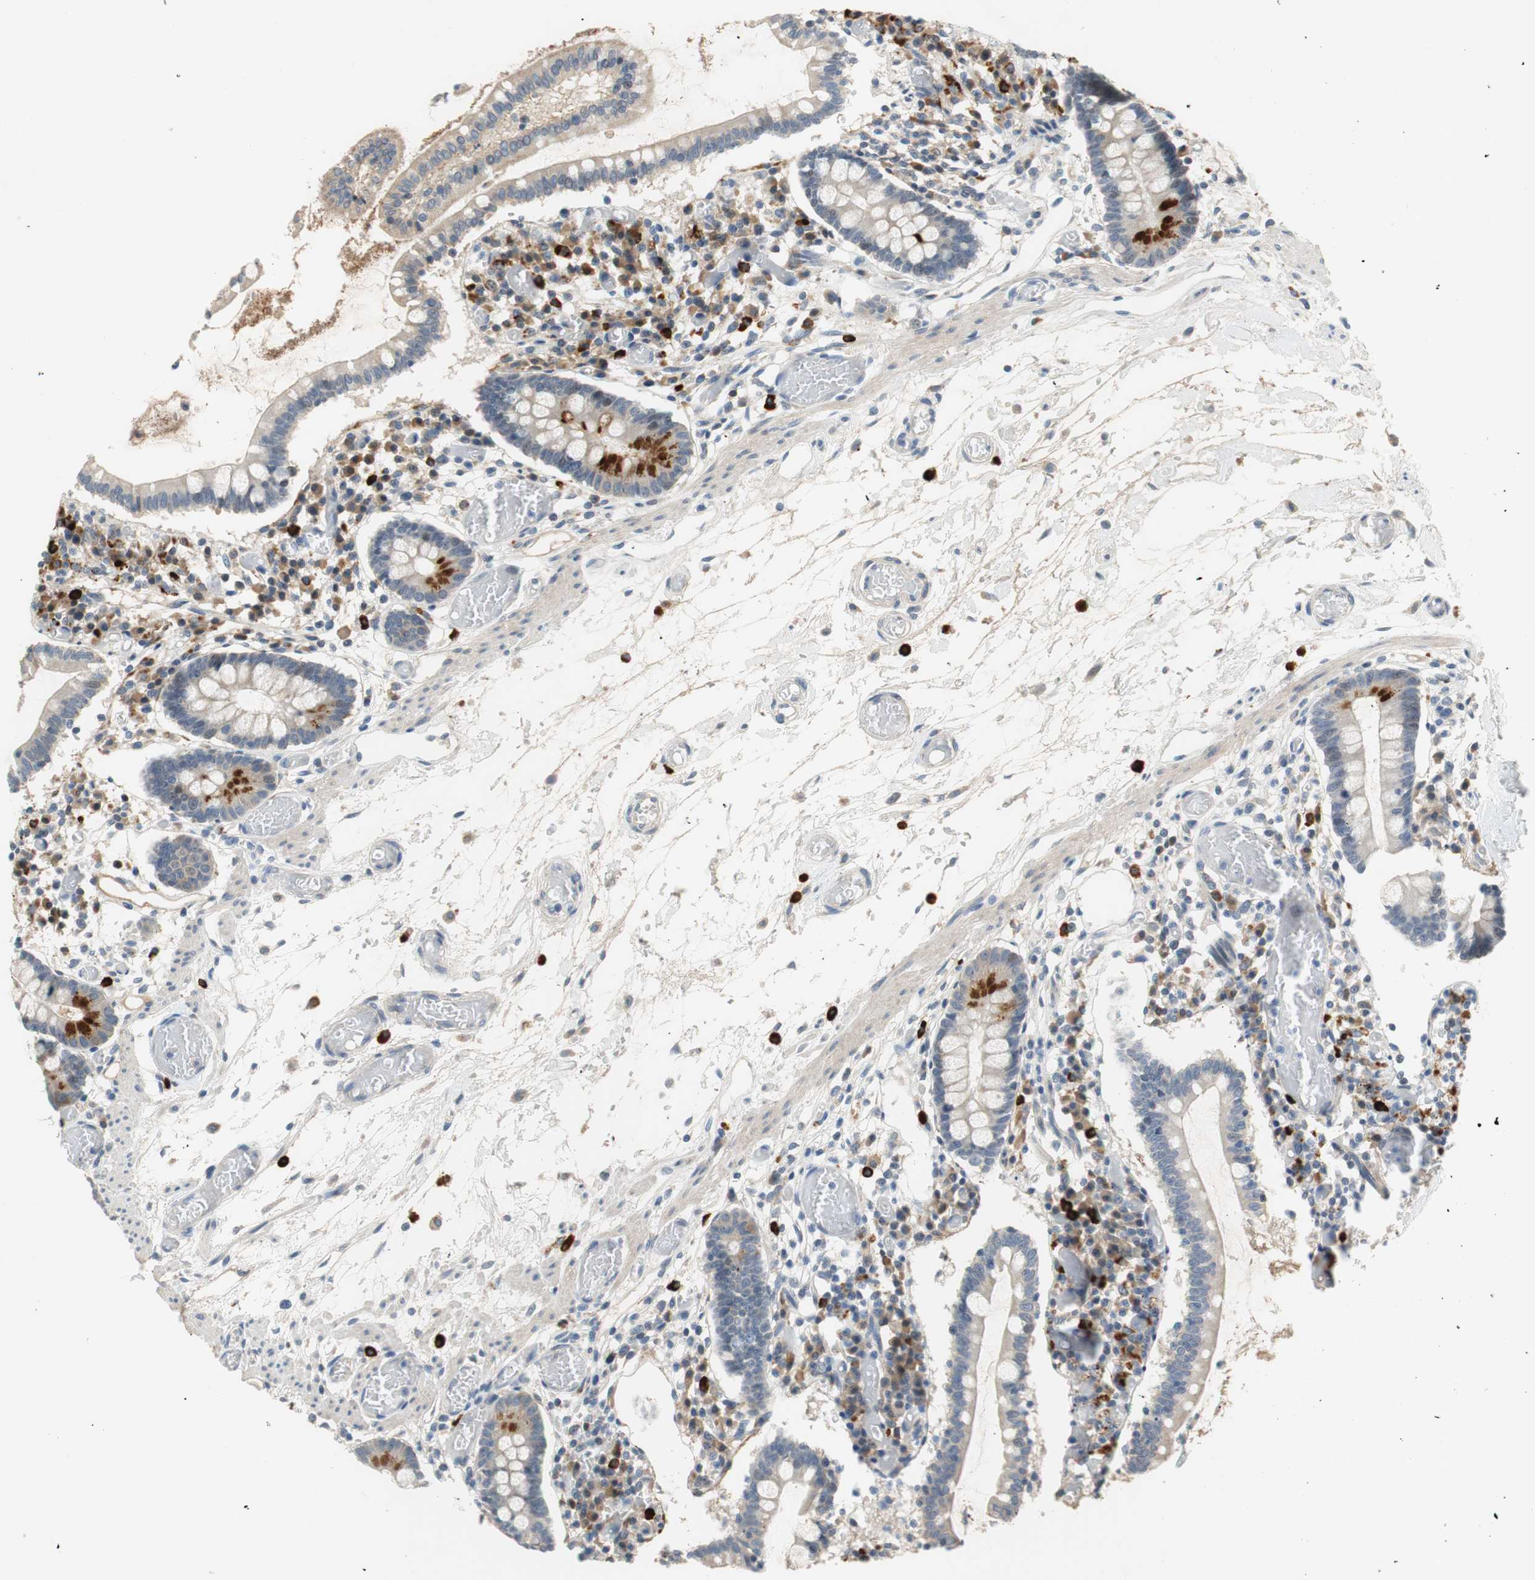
{"staining": {"intensity": "weak", "quantity": ">75%", "location": "cytoplasmic/membranous"}, "tissue": "small intestine", "cell_type": "Glandular cells", "image_type": "normal", "snomed": [{"axis": "morphology", "description": "Normal tissue, NOS"}, {"axis": "topography", "description": "Small intestine"}], "caption": "This is a micrograph of immunohistochemistry (IHC) staining of benign small intestine, which shows weak positivity in the cytoplasmic/membranous of glandular cells.", "gene": "COL12A1", "patient": {"sex": "female", "age": 61}}